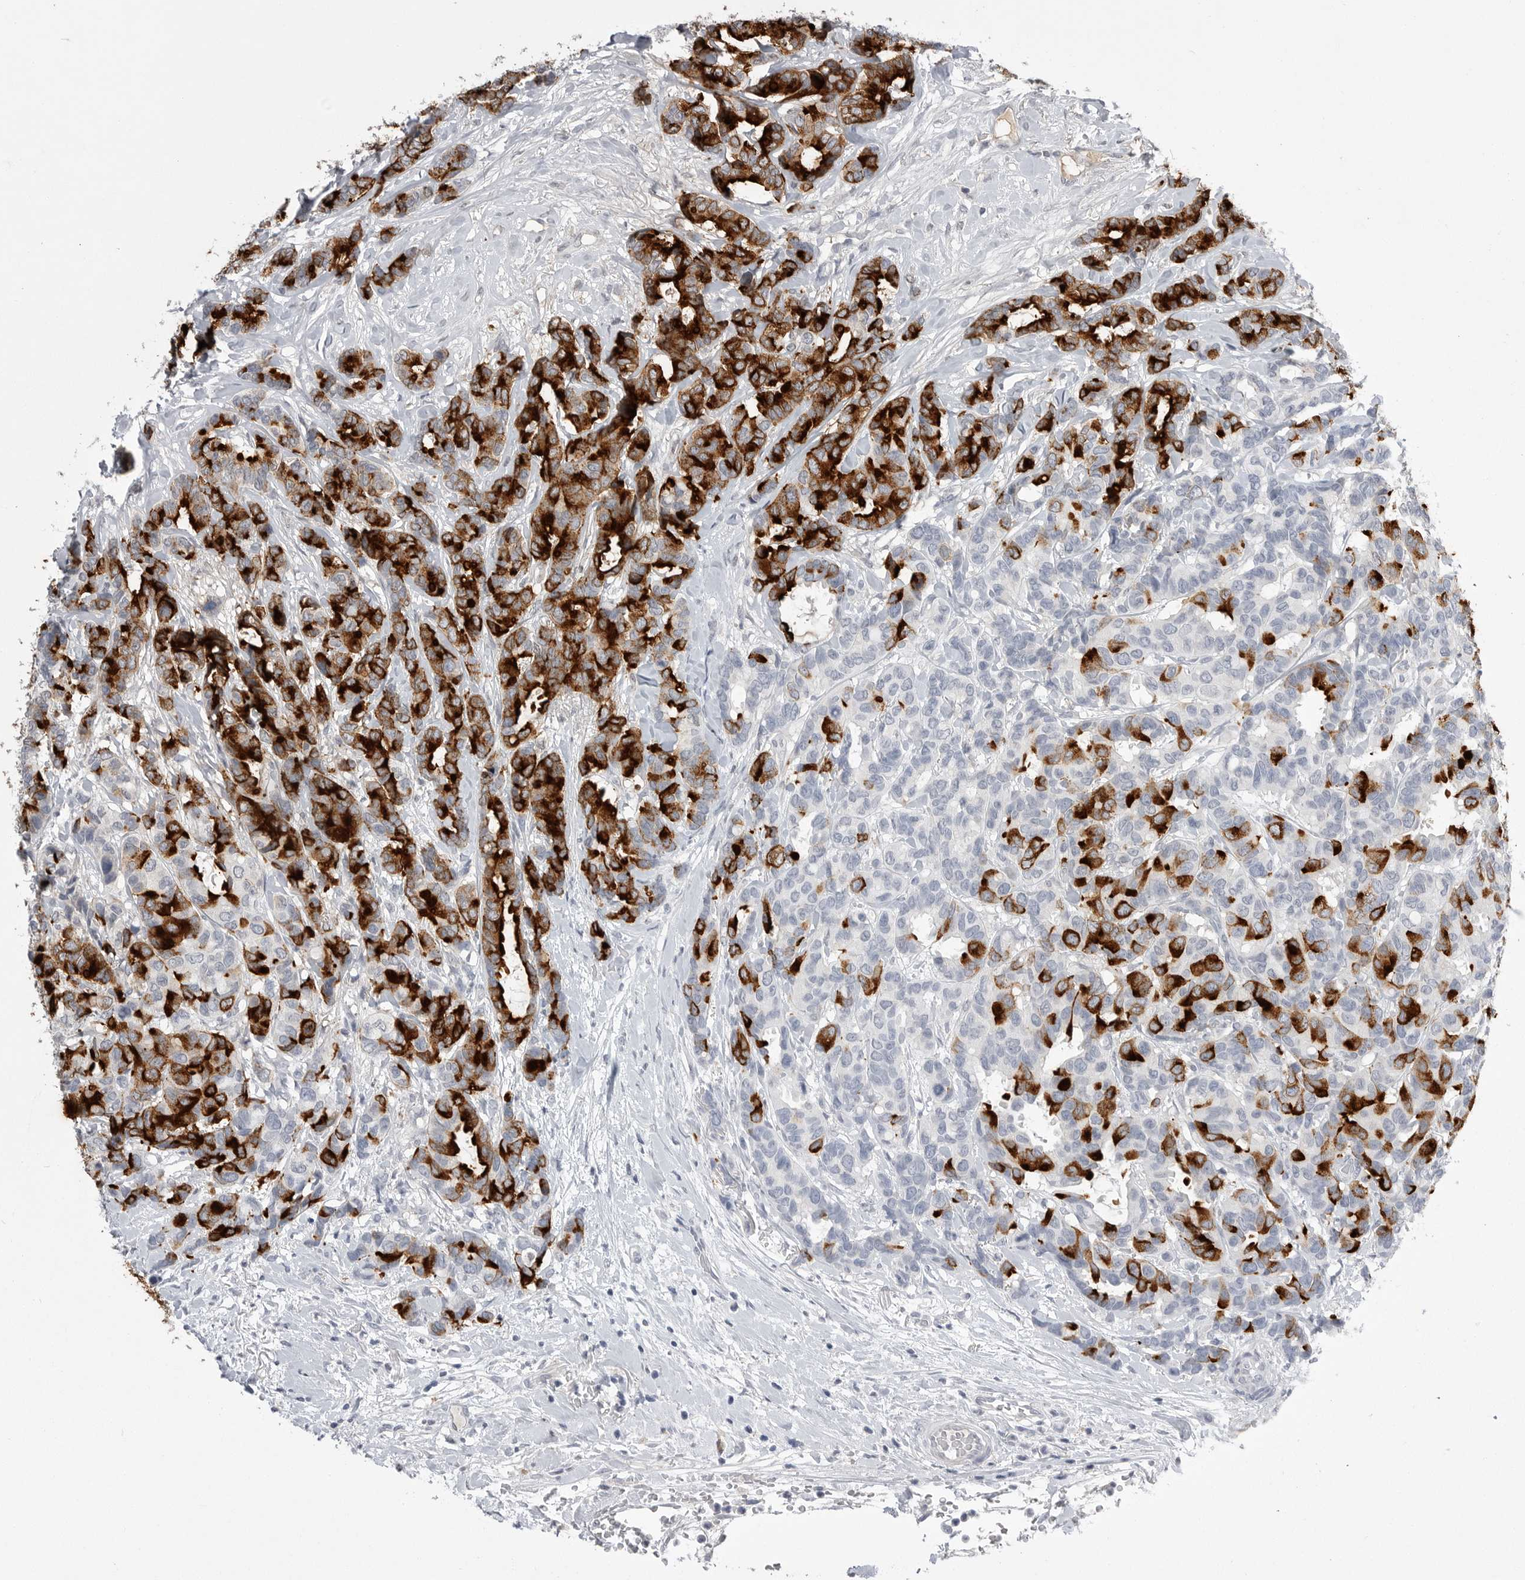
{"staining": {"intensity": "strong", "quantity": ">75%", "location": "cytoplasmic/membranous"}, "tissue": "breast cancer", "cell_type": "Tumor cells", "image_type": "cancer", "snomed": [{"axis": "morphology", "description": "Duct carcinoma"}, {"axis": "topography", "description": "Breast"}], "caption": "Immunohistochemical staining of human intraductal carcinoma (breast) displays strong cytoplasmic/membranous protein positivity in about >75% of tumor cells.", "gene": "CPB1", "patient": {"sex": "female", "age": 87}}